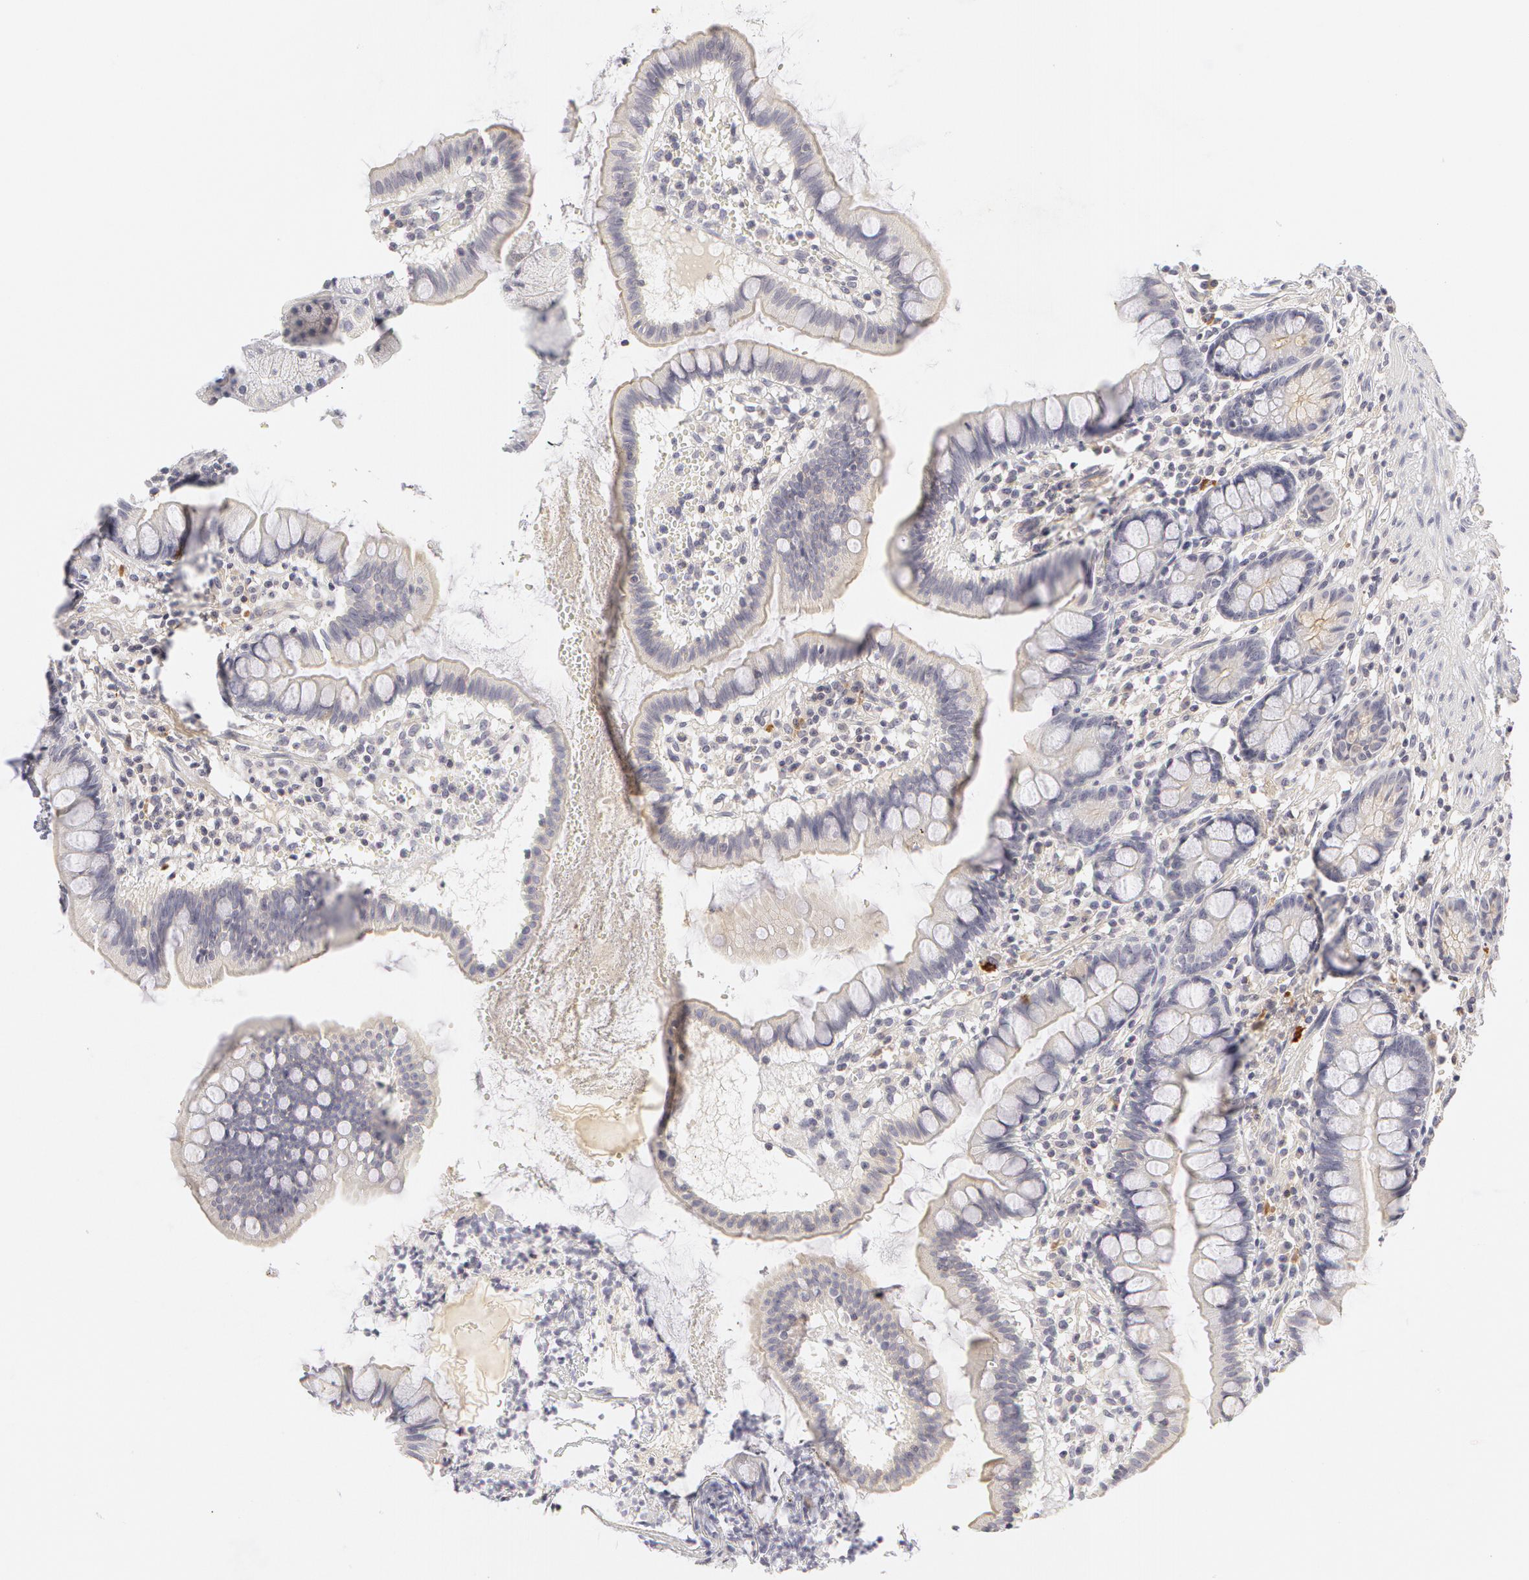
{"staining": {"intensity": "weak", "quantity": "25%-75%", "location": "cytoplasmic/membranous"}, "tissue": "small intestine", "cell_type": "Glandular cells", "image_type": "normal", "snomed": [{"axis": "morphology", "description": "Normal tissue, NOS"}, {"axis": "topography", "description": "Small intestine"}], "caption": "This is an image of immunohistochemistry (IHC) staining of unremarkable small intestine, which shows weak staining in the cytoplasmic/membranous of glandular cells.", "gene": "ABCB1", "patient": {"sex": "female", "age": 51}}